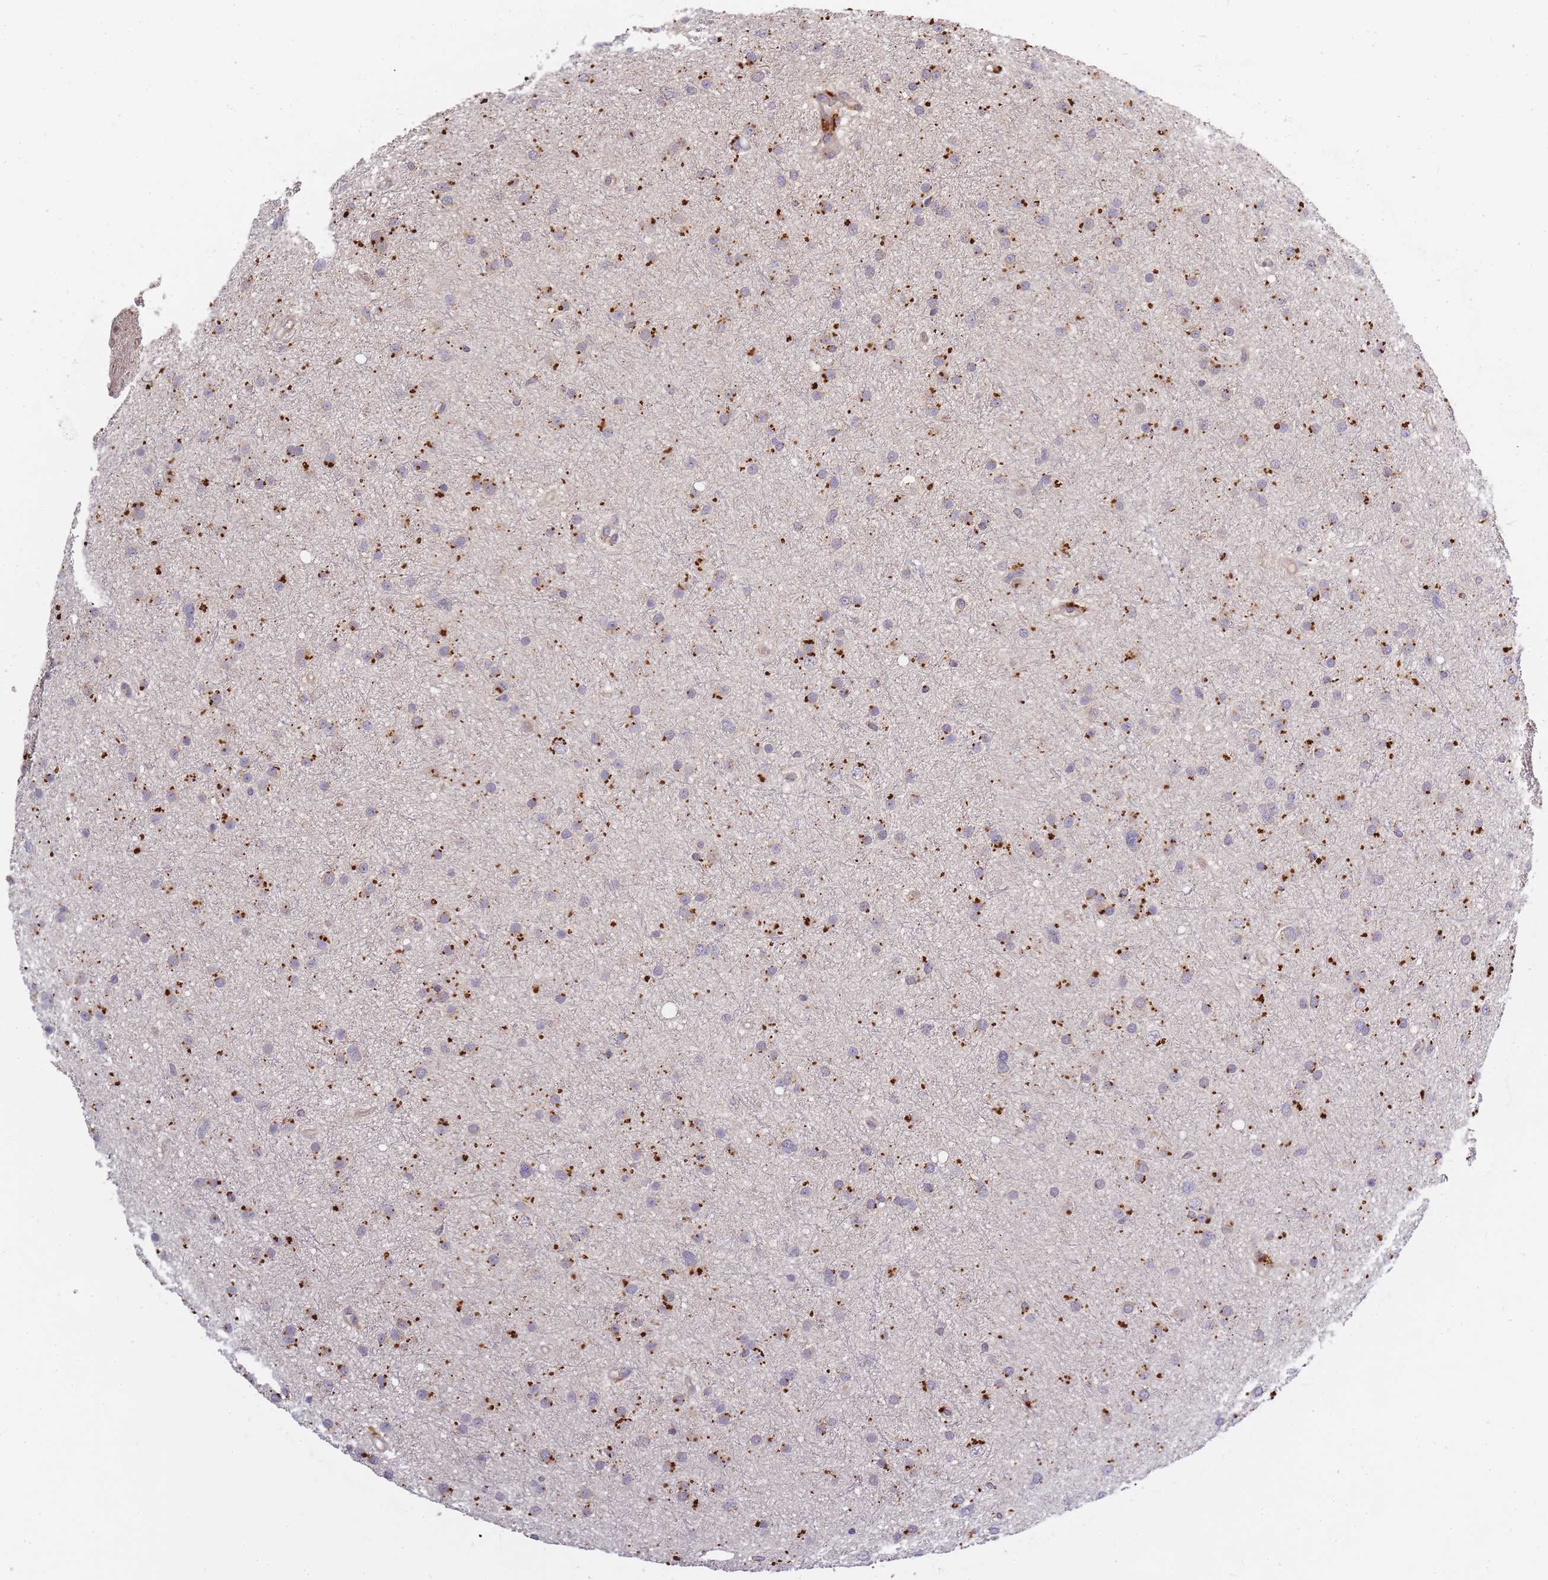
{"staining": {"intensity": "moderate", "quantity": ">75%", "location": "cytoplasmic/membranous"}, "tissue": "glioma", "cell_type": "Tumor cells", "image_type": "cancer", "snomed": [{"axis": "morphology", "description": "Glioma, malignant, Low grade"}, {"axis": "topography", "description": "Cerebral cortex"}], "caption": "An IHC photomicrograph of neoplastic tissue is shown. Protein staining in brown shows moderate cytoplasmic/membranous positivity in glioma within tumor cells.", "gene": "ATG5", "patient": {"sex": "female", "age": 39}}